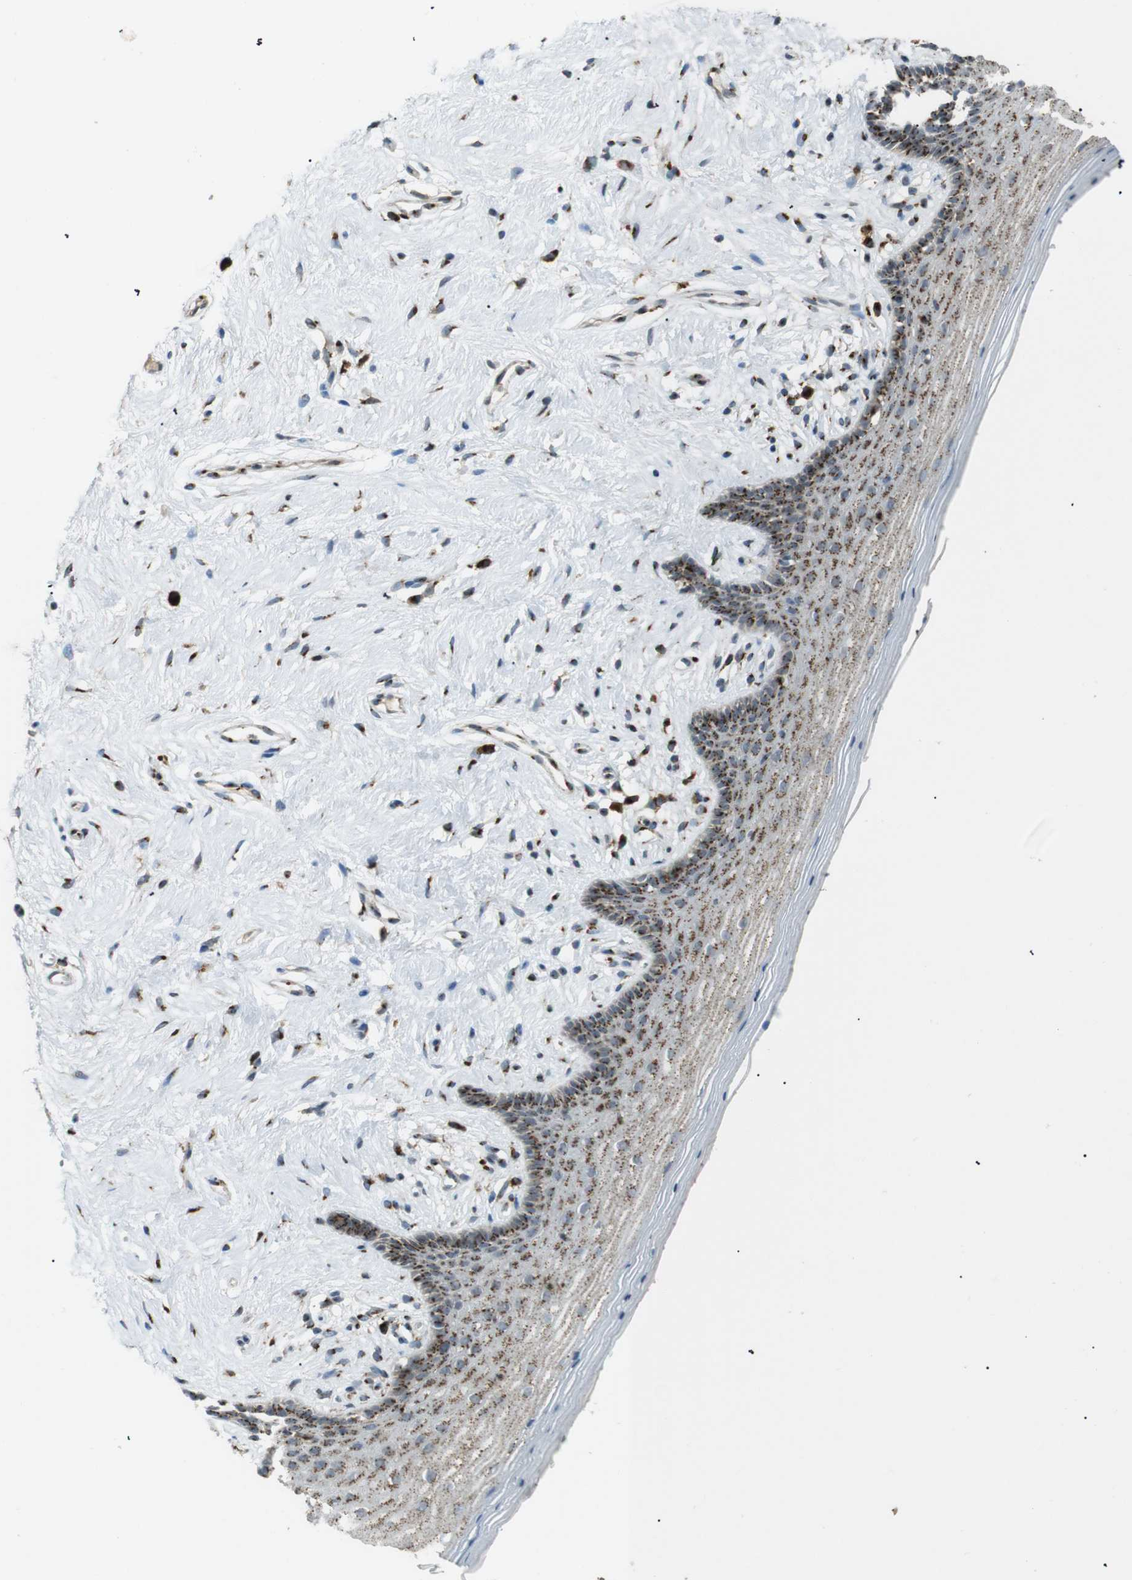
{"staining": {"intensity": "moderate", "quantity": ">75%", "location": "cytoplasmic/membranous"}, "tissue": "vagina", "cell_type": "Squamous epithelial cells", "image_type": "normal", "snomed": [{"axis": "morphology", "description": "Normal tissue, NOS"}, {"axis": "topography", "description": "Vagina"}], "caption": "The histopathology image exhibits a brown stain indicating the presence of a protein in the cytoplasmic/membranous of squamous epithelial cells in vagina.", "gene": "TMED4", "patient": {"sex": "female", "age": 44}}